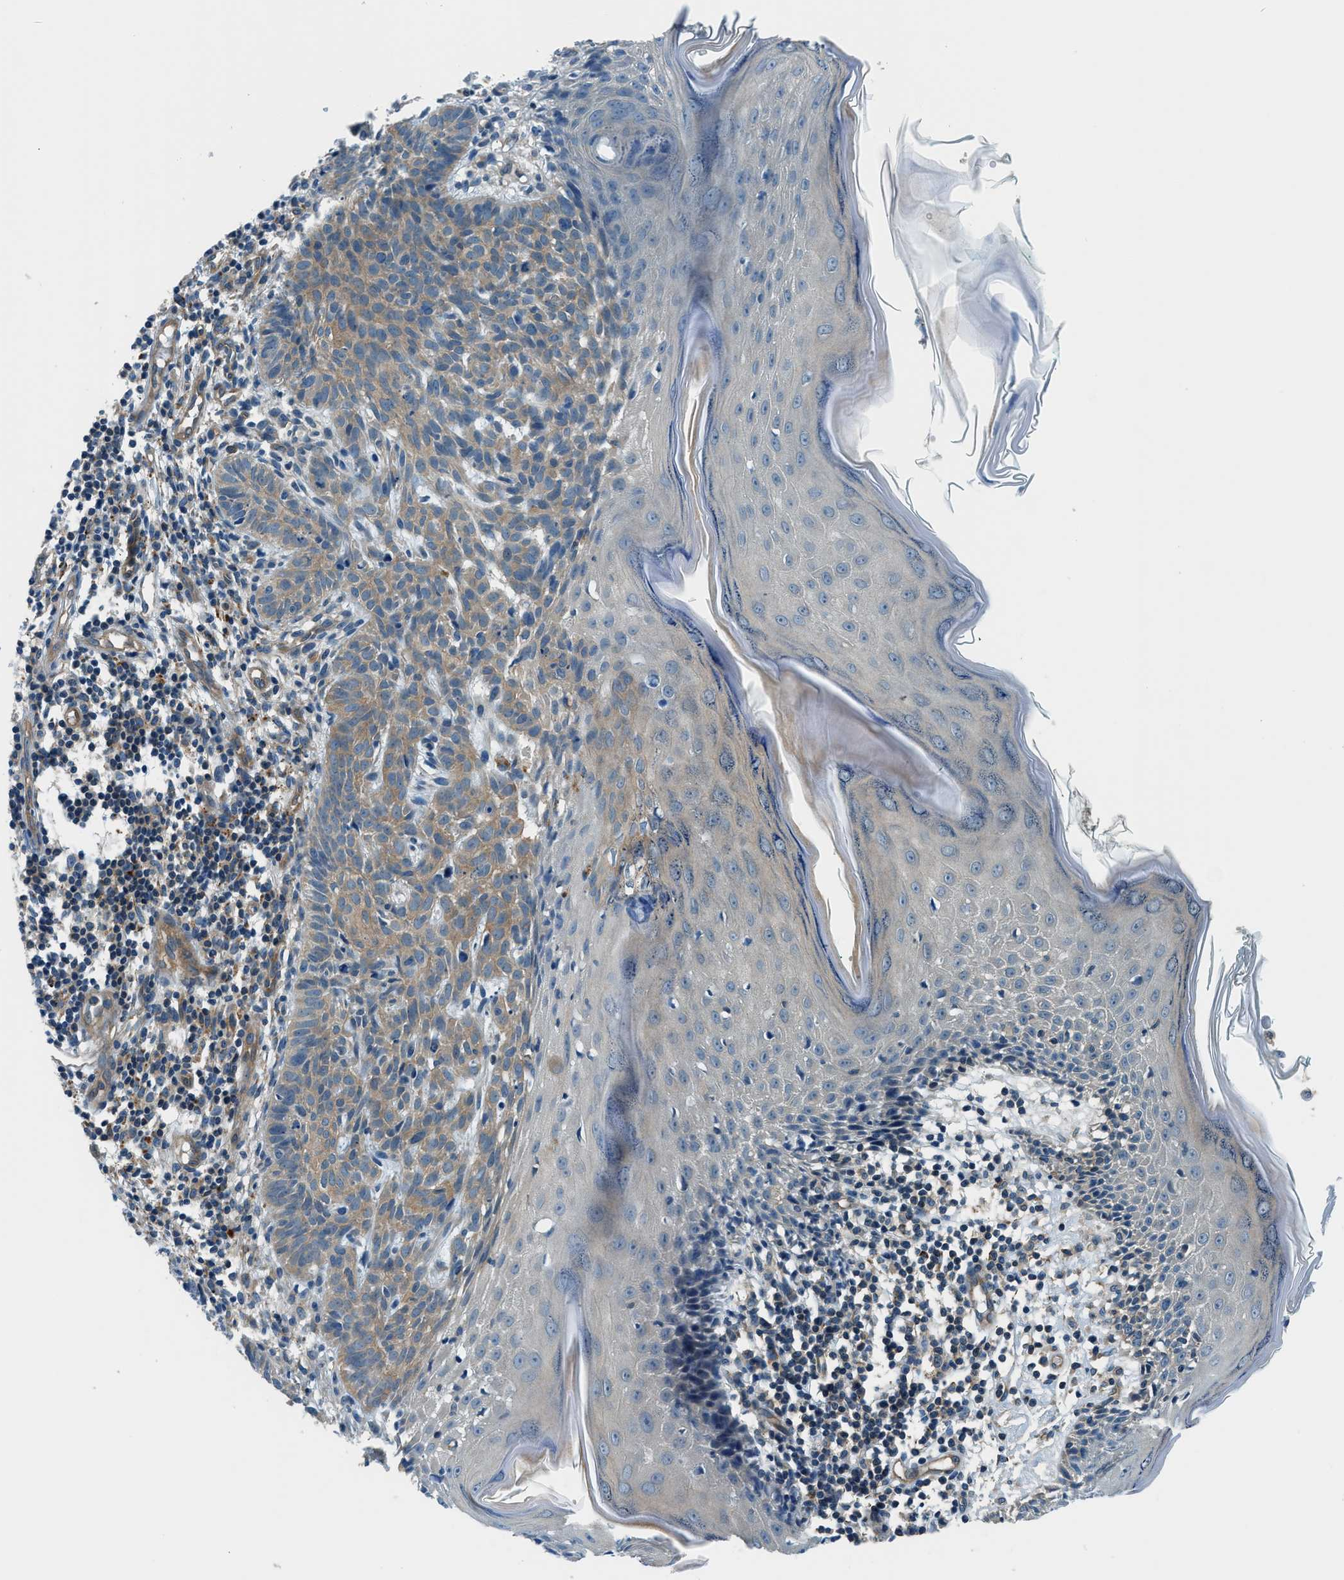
{"staining": {"intensity": "moderate", "quantity": ">75%", "location": "cytoplasmic/membranous"}, "tissue": "skin cancer", "cell_type": "Tumor cells", "image_type": "cancer", "snomed": [{"axis": "morphology", "description": "Basal cell carcinoma"}, {"axis": "topography", "description": "Skin"}], "caption": "This is an image of immunohistochemistry staining of basal cell carcinoma (skin), which shows moderate expression in the cytoplasmic/membranous of tumor cells.", "gene": "SLC19A2", "patient": {"sex": "male", "age": 60}}